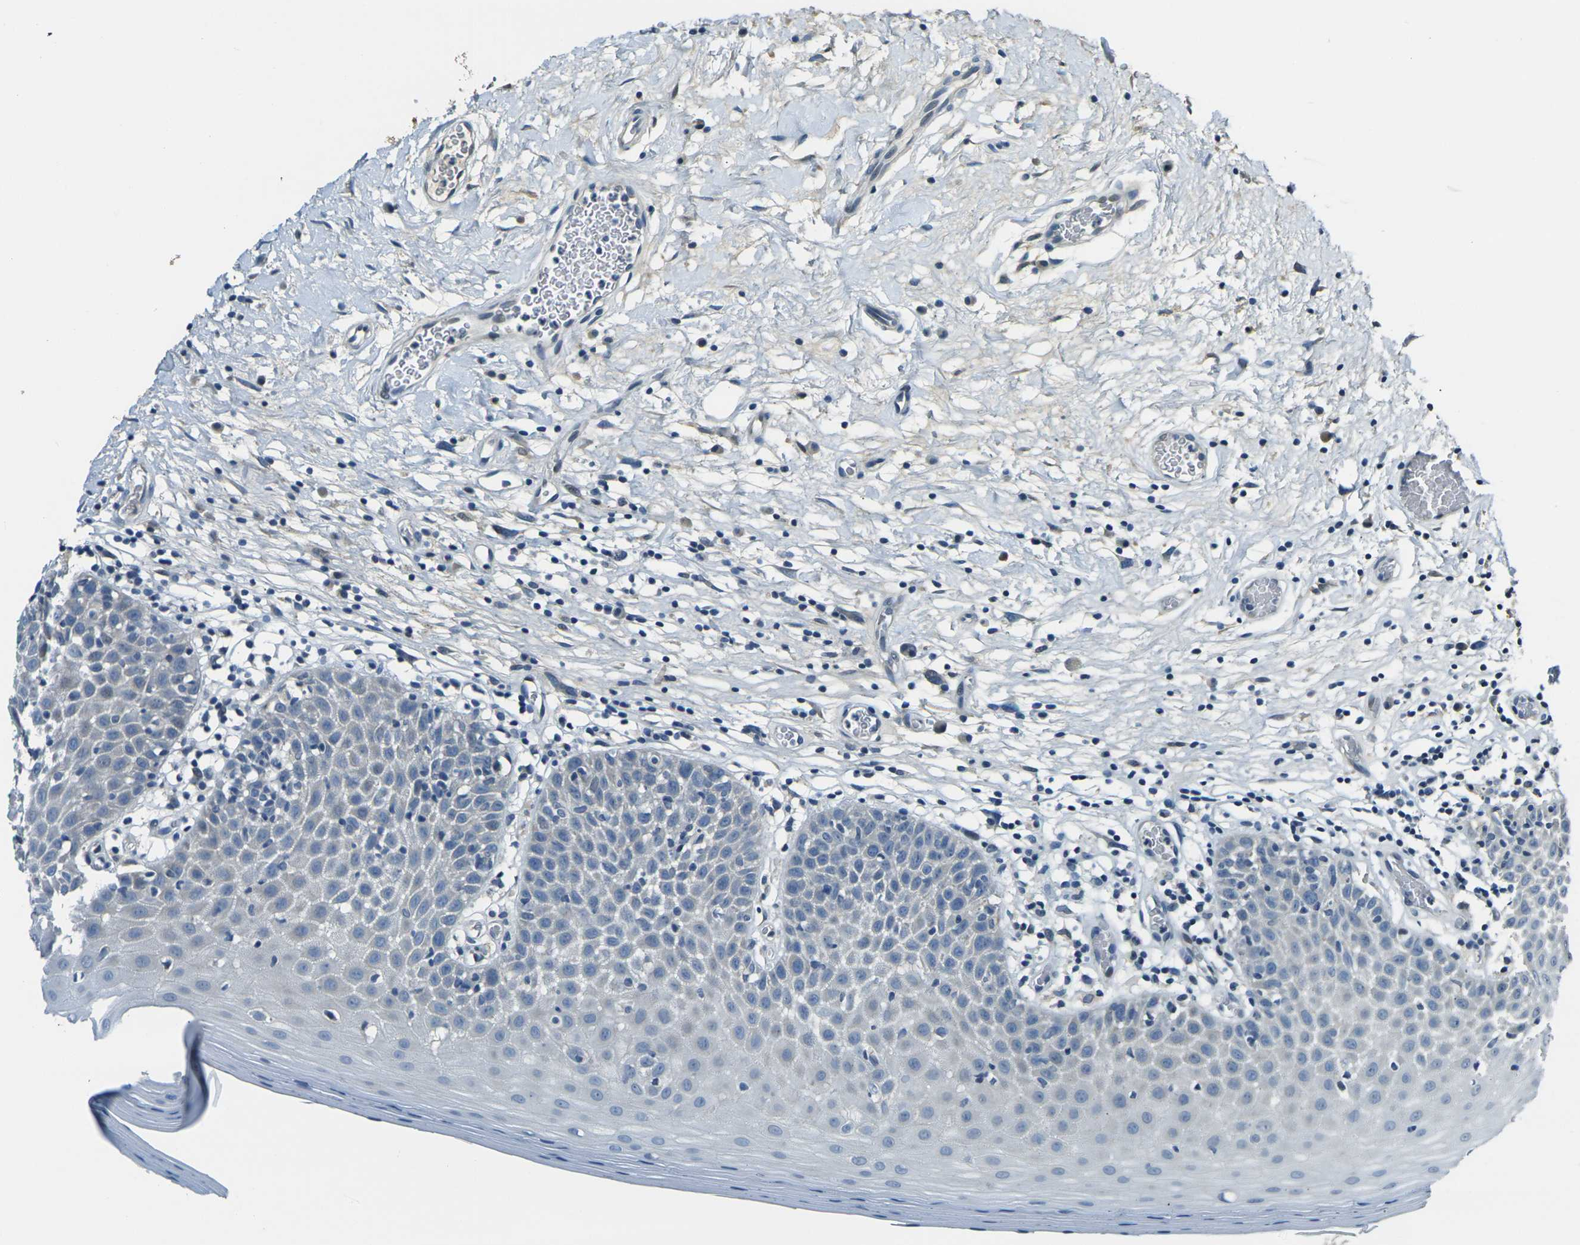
{"staining": {"intensity": "weak", "quantity": "<25%", "location": "cytoplasmic/membranous"}, "tissue": "oral mucosa", "cell_type": "Squamous epithelial cells", "image_type": "normal", "snomed": [{"axis": "morphology", "description": "Normal tissue, NOS"}, {"axis": "topography", "description": "Skeletal muscle"}, {"axis": "topography", "description": "Oral tissue"}], "caption": "Protein analysis of benign oral mucosa reveals no significant staining in squamous epithelial cells.", "gene": "SHISAL2B", "patient": {"sex": "male", "age": 58}}